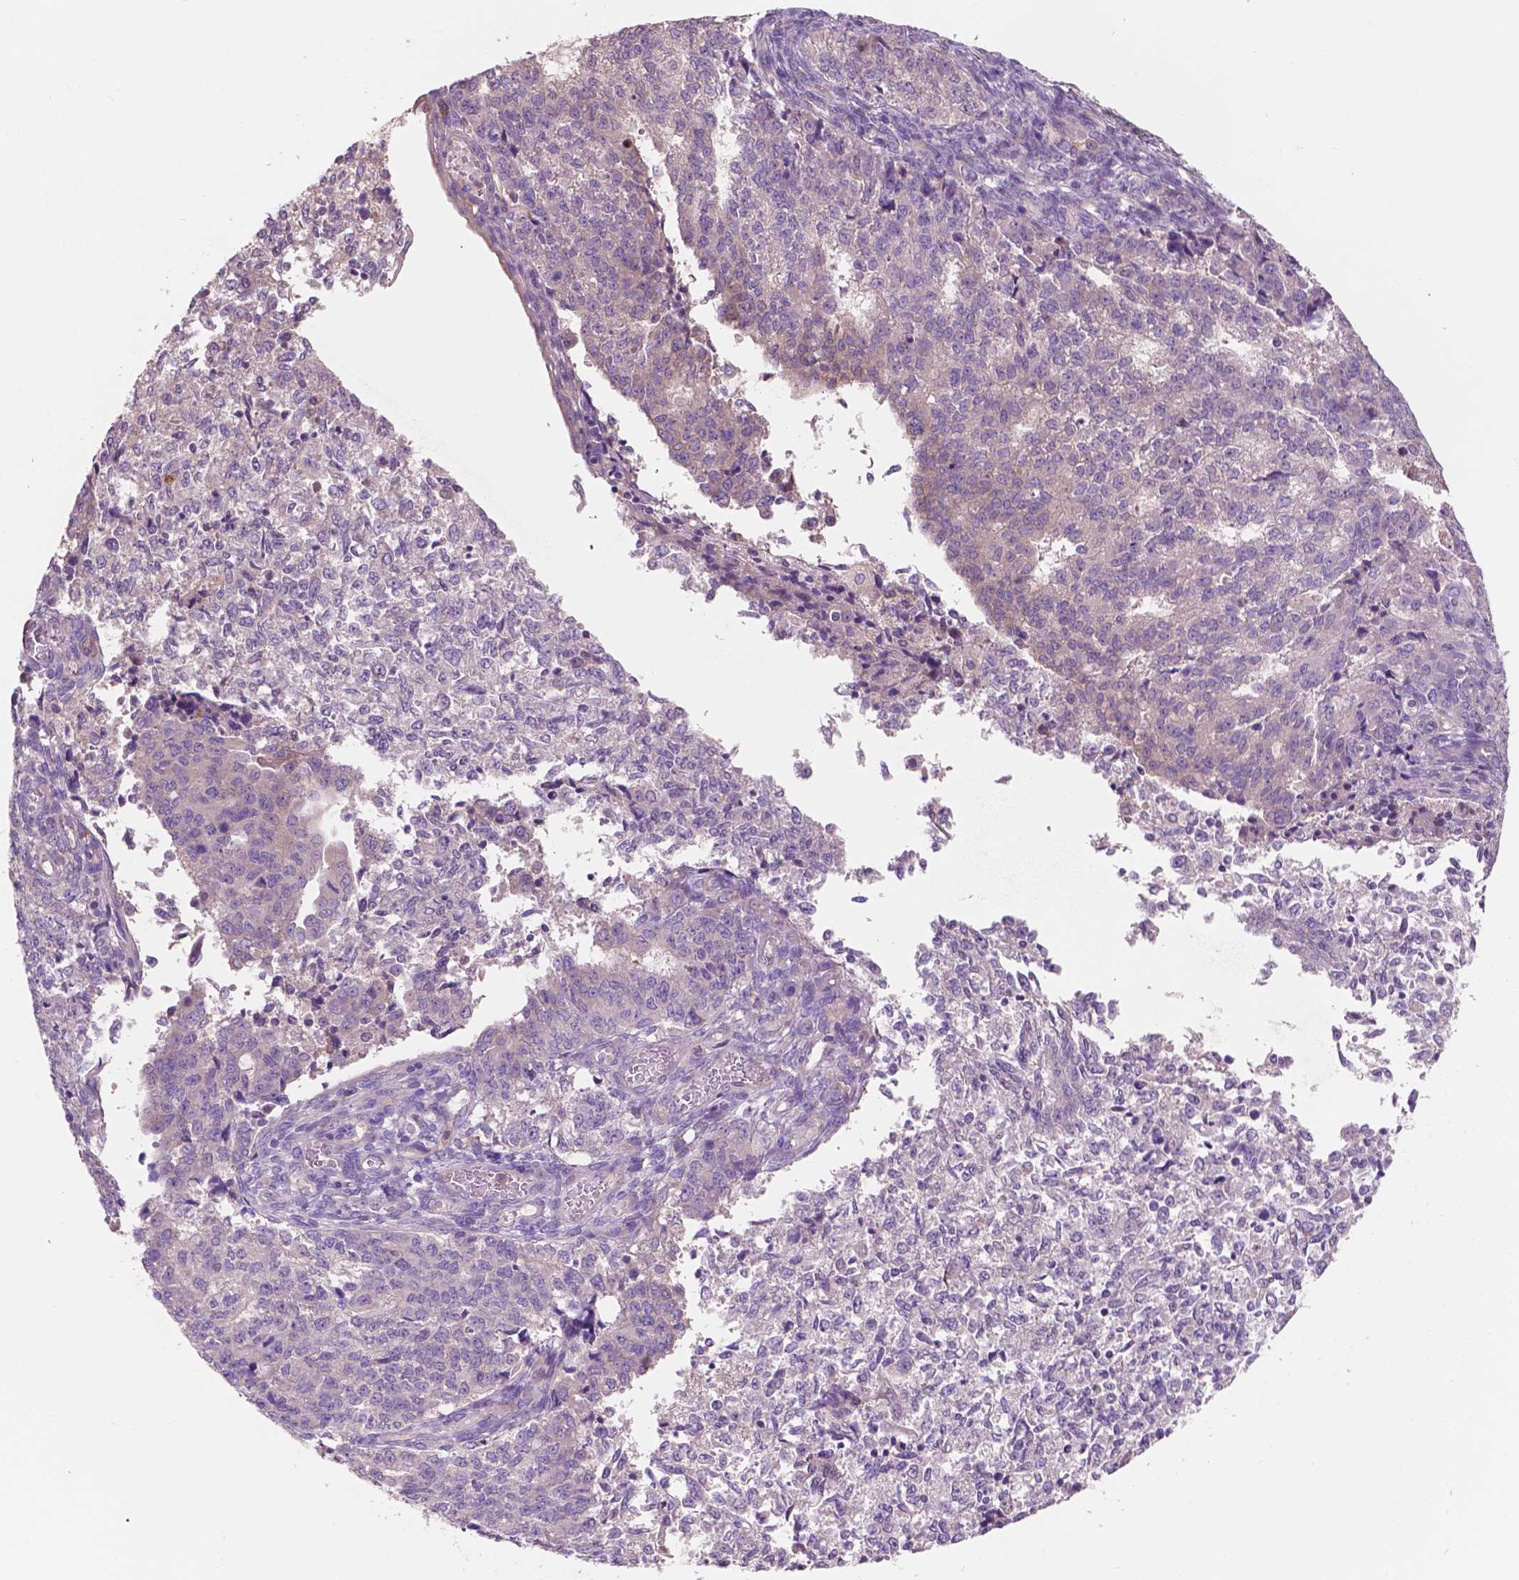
{"staining": {"intensity": "negative", "quantity": "none", "location": "none"}, "tissue": "endometrial cancer", "cell_type": "Tumor cells", "image_type": "cancer", "snomed": [{"axis": "morphology", "description": "Adenocarcinoma, NOS"}, {"axis": "topography", "description": "Endometrium"}], "caption": "This is a photomicrograph of IHC staining of endometrial cancer (adenocarcinoma), which shows no staining in tumor cells.", "gene": "SEMA4A", "patient": {"sex": "female", "age": 50}}